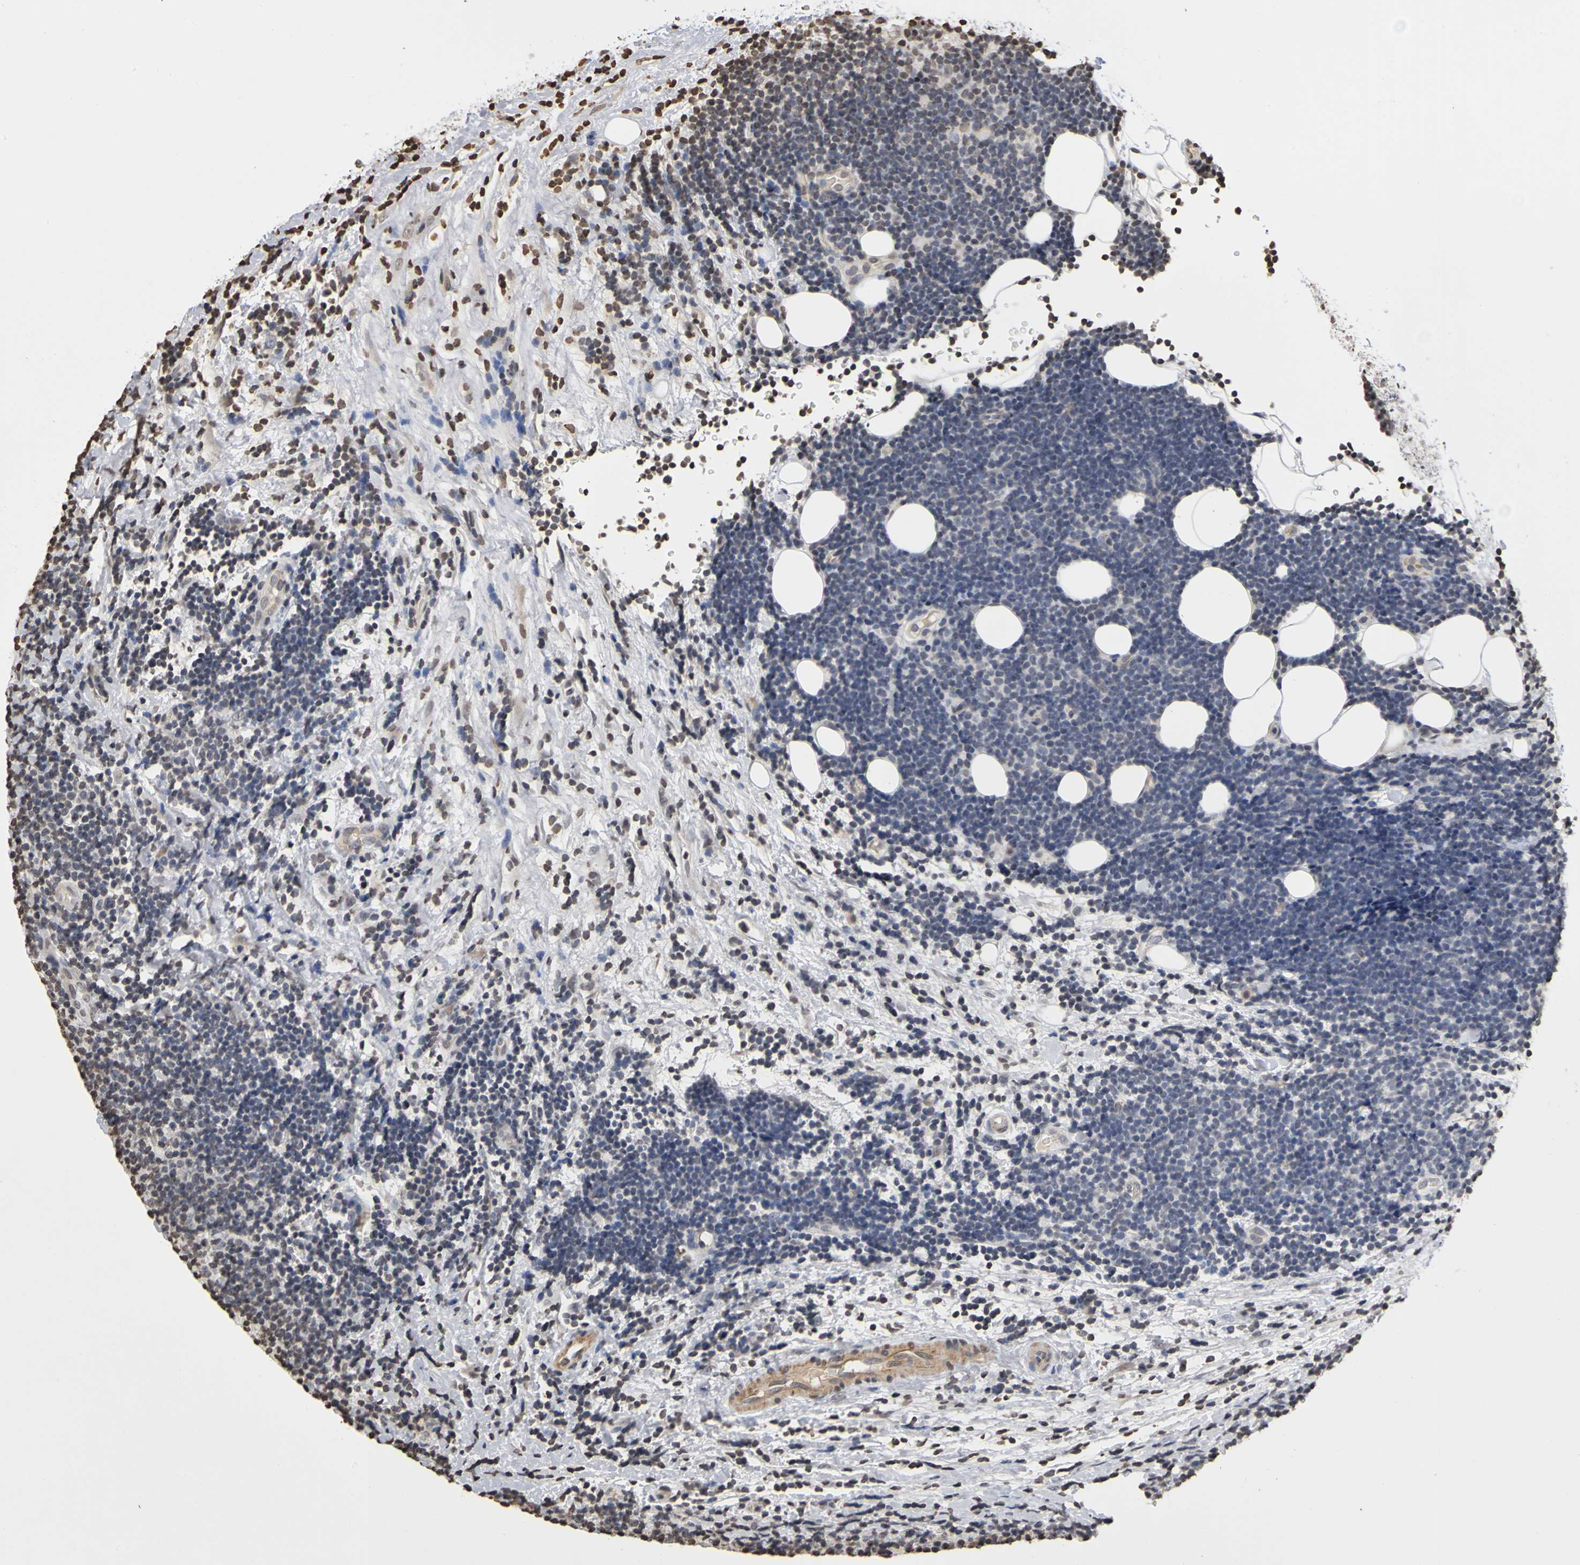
{"staining": {"intensity": "negative", "quantity": "none", "location": "none"}, "tissue": "lymphoma", "cell_type": "Tumor cells", "image_type": "cancer", "snomed": [{"axis": "morphology", "description": "Malignant lymphoma, non-Hodgkin's type, Low grade"}, {"axis": "topography", "description": "Lymph node"}], "caption": "Image shows no significant protein expression in tumor cells of low-grade malignant lymphoma, non-Hodgkin's type.", "gene": "ERCC2", "patient": {"sex": "male", "age": 83}}